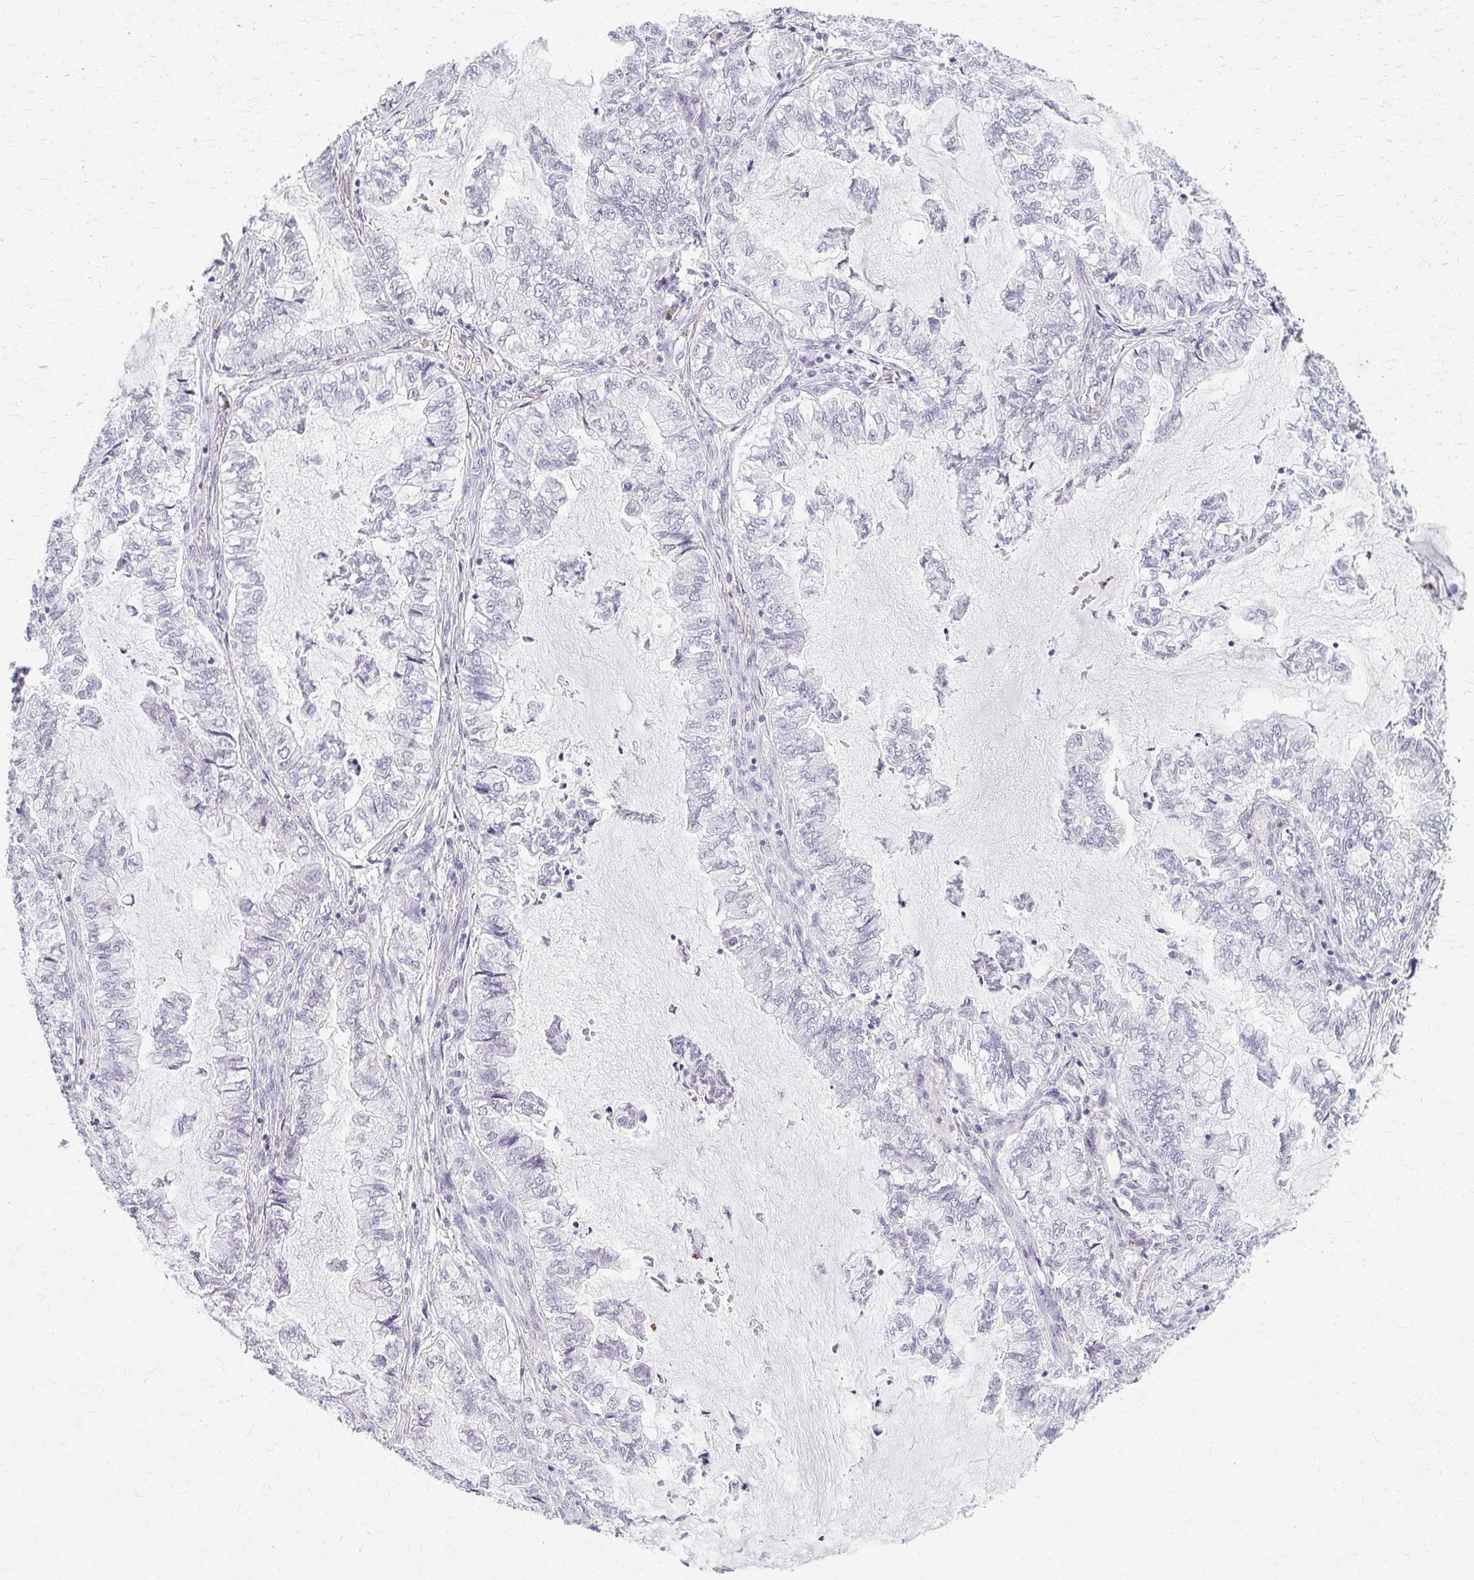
{"staining": {"intensity": "negative", "quantity": "none", "location": "none"}, "tissue": "lung cancer", "cell_type": "Tumor cells", "image_type": "cancer", "snomed": [{"axis": "morphology", "description": "Adenocarcinoma, NOS"}, {"axis": "topography", "description": "Lymph node"}, {"axis": "topography", "description": "Lung"}], "caption": "Adenocarcinoma (lung) was stained to show a protein in brown. There is no significant staining in tumor cells.", "gene": "CASQ2", "patient": {"sex": "male", "age": 66}}